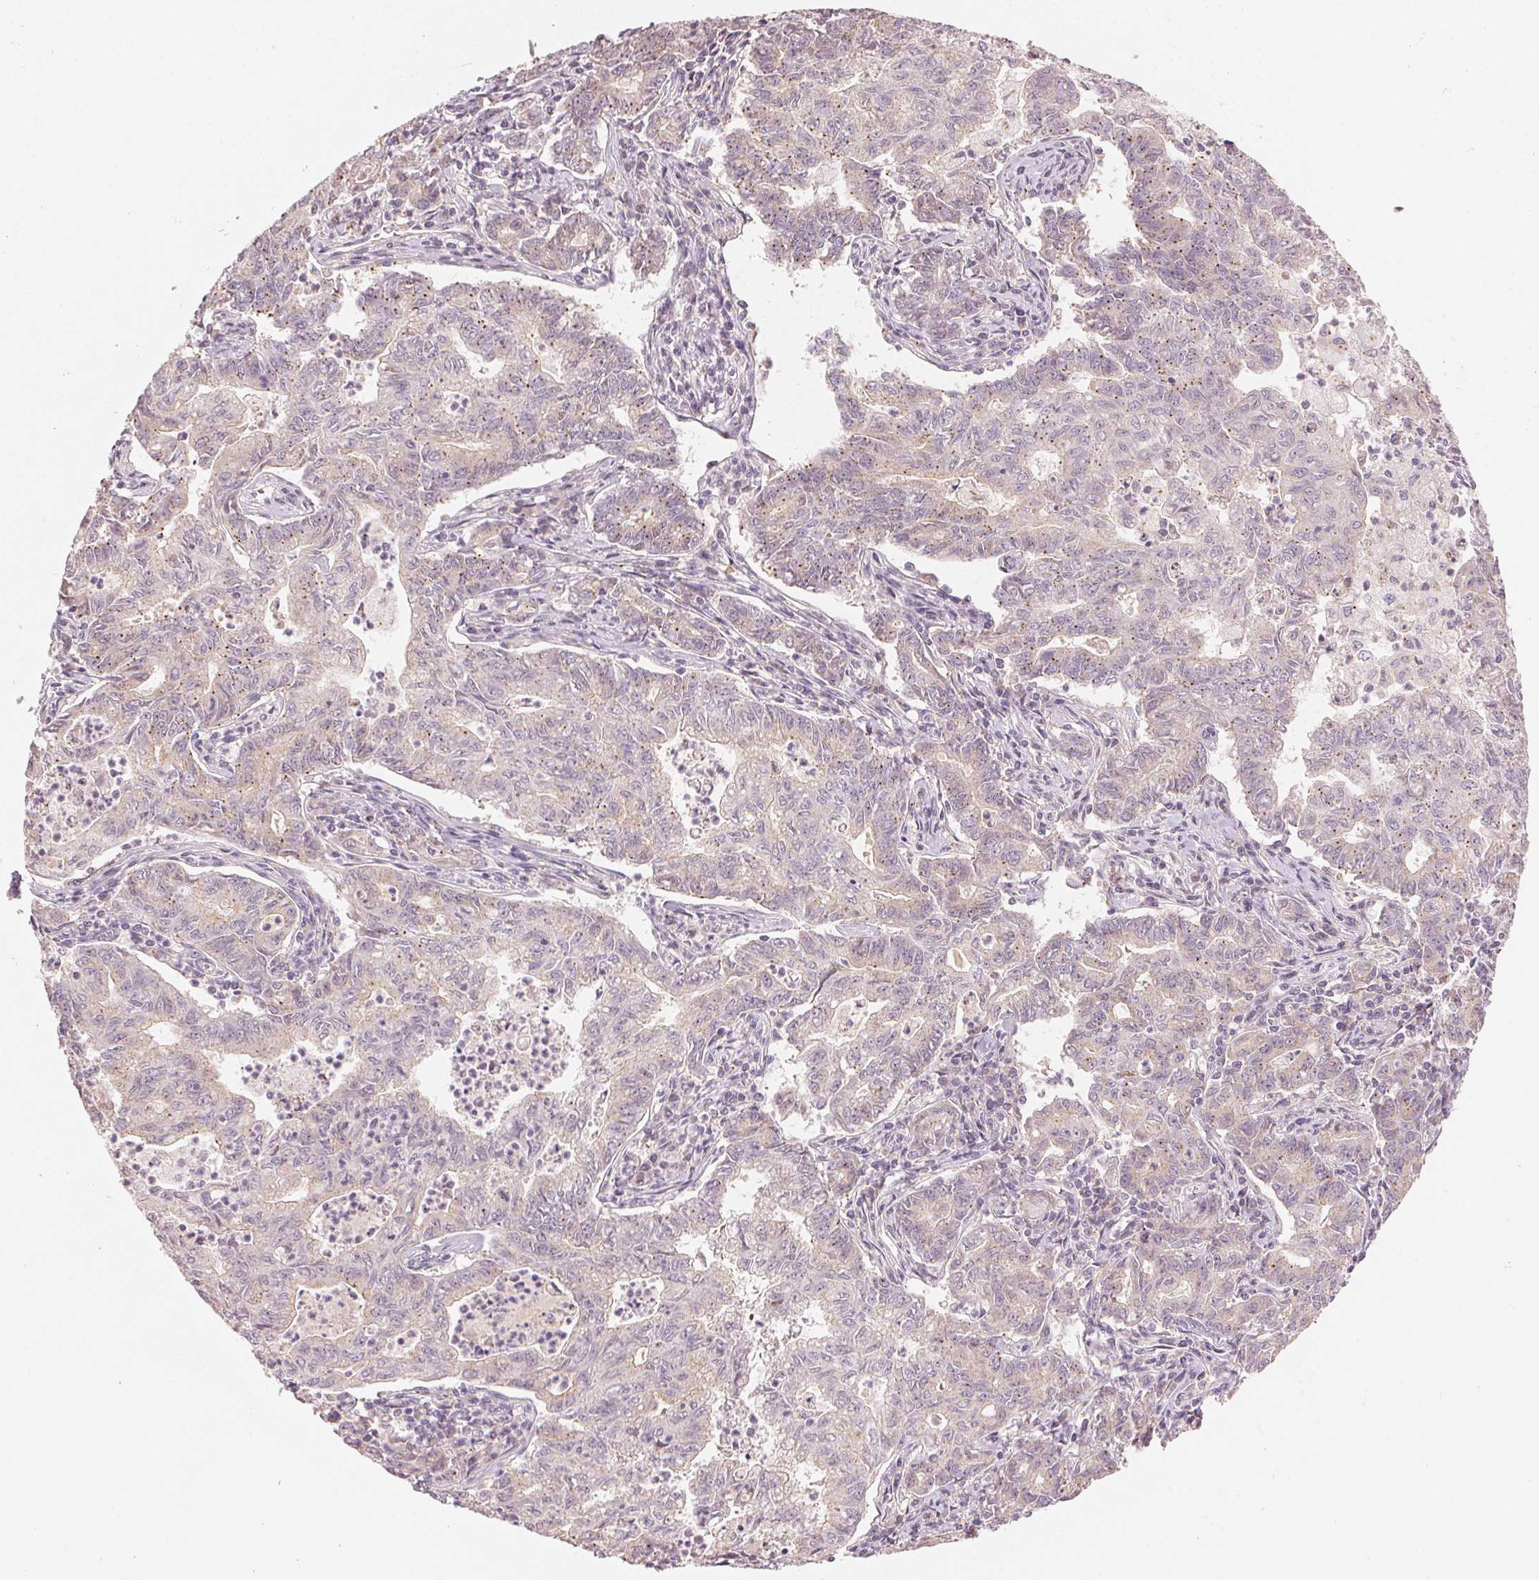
{"staining": {"intensity": "weak", "quantity": "25%-75%", "location": "cytoplasmic/membranous"}, "tissue": "stomach cancer", "cell_type": "Tumor cells", "image_type": "cancer", "snomed": [{"axis": "morphology", "description": "Adenocarcinoma, NOS"}, {"axis": "topography", "description": "Stomach, upper"}], "caption": "Immunohistochemical staining of stomach cancer exhibits low levels of weak cytoplasmic/membranous protein positivity in approximately 25%-75% of tumor cells.", "gene": "HOXB13", "patient": {"sex": "female", "age": 79}}